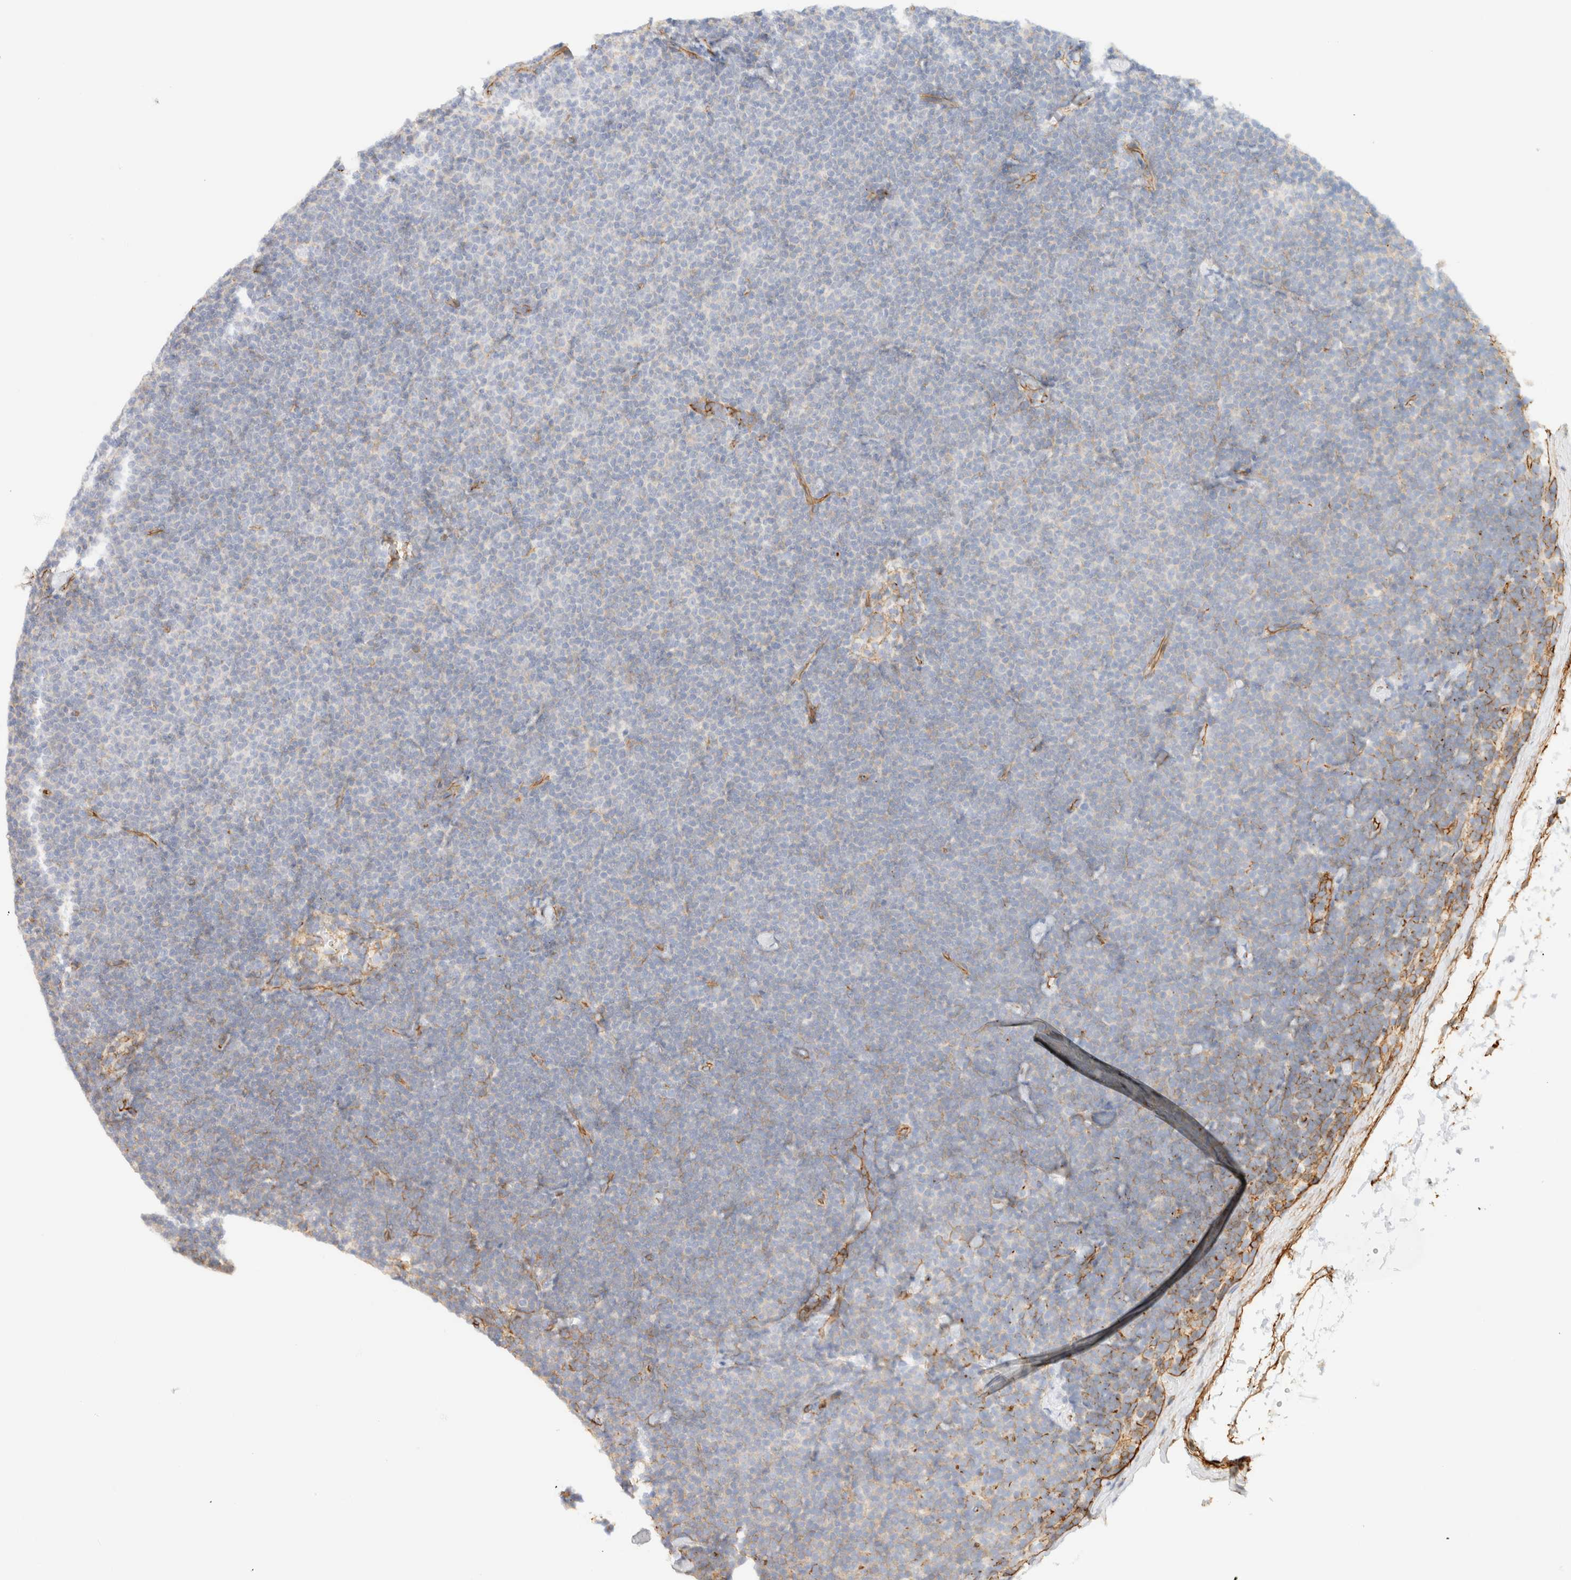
{"staining": {"intensity": "negative", "quantity": "none", "location": "none"}, "tissue": "lymphoma", "cell_type": "Tumor cells", "image_type": "cancer", "snomed": [{"axis": "morphology", "description": "Malignant lymphoma, non-Hodgkin's type, Low grade"}, {"axis": "topography", "description": "Lymph node"}], "caption": "This is a image of IHC staining of lymphoma, which shows no expression in tumor cells. Brightfield microscopy of immunohistochemistry (IHC) stained with DAB (brown) and hematoxylin (blue), captured at high magnification.", "gene": "CYB5R4", "patient": {"sex": "female", "age": 53}}